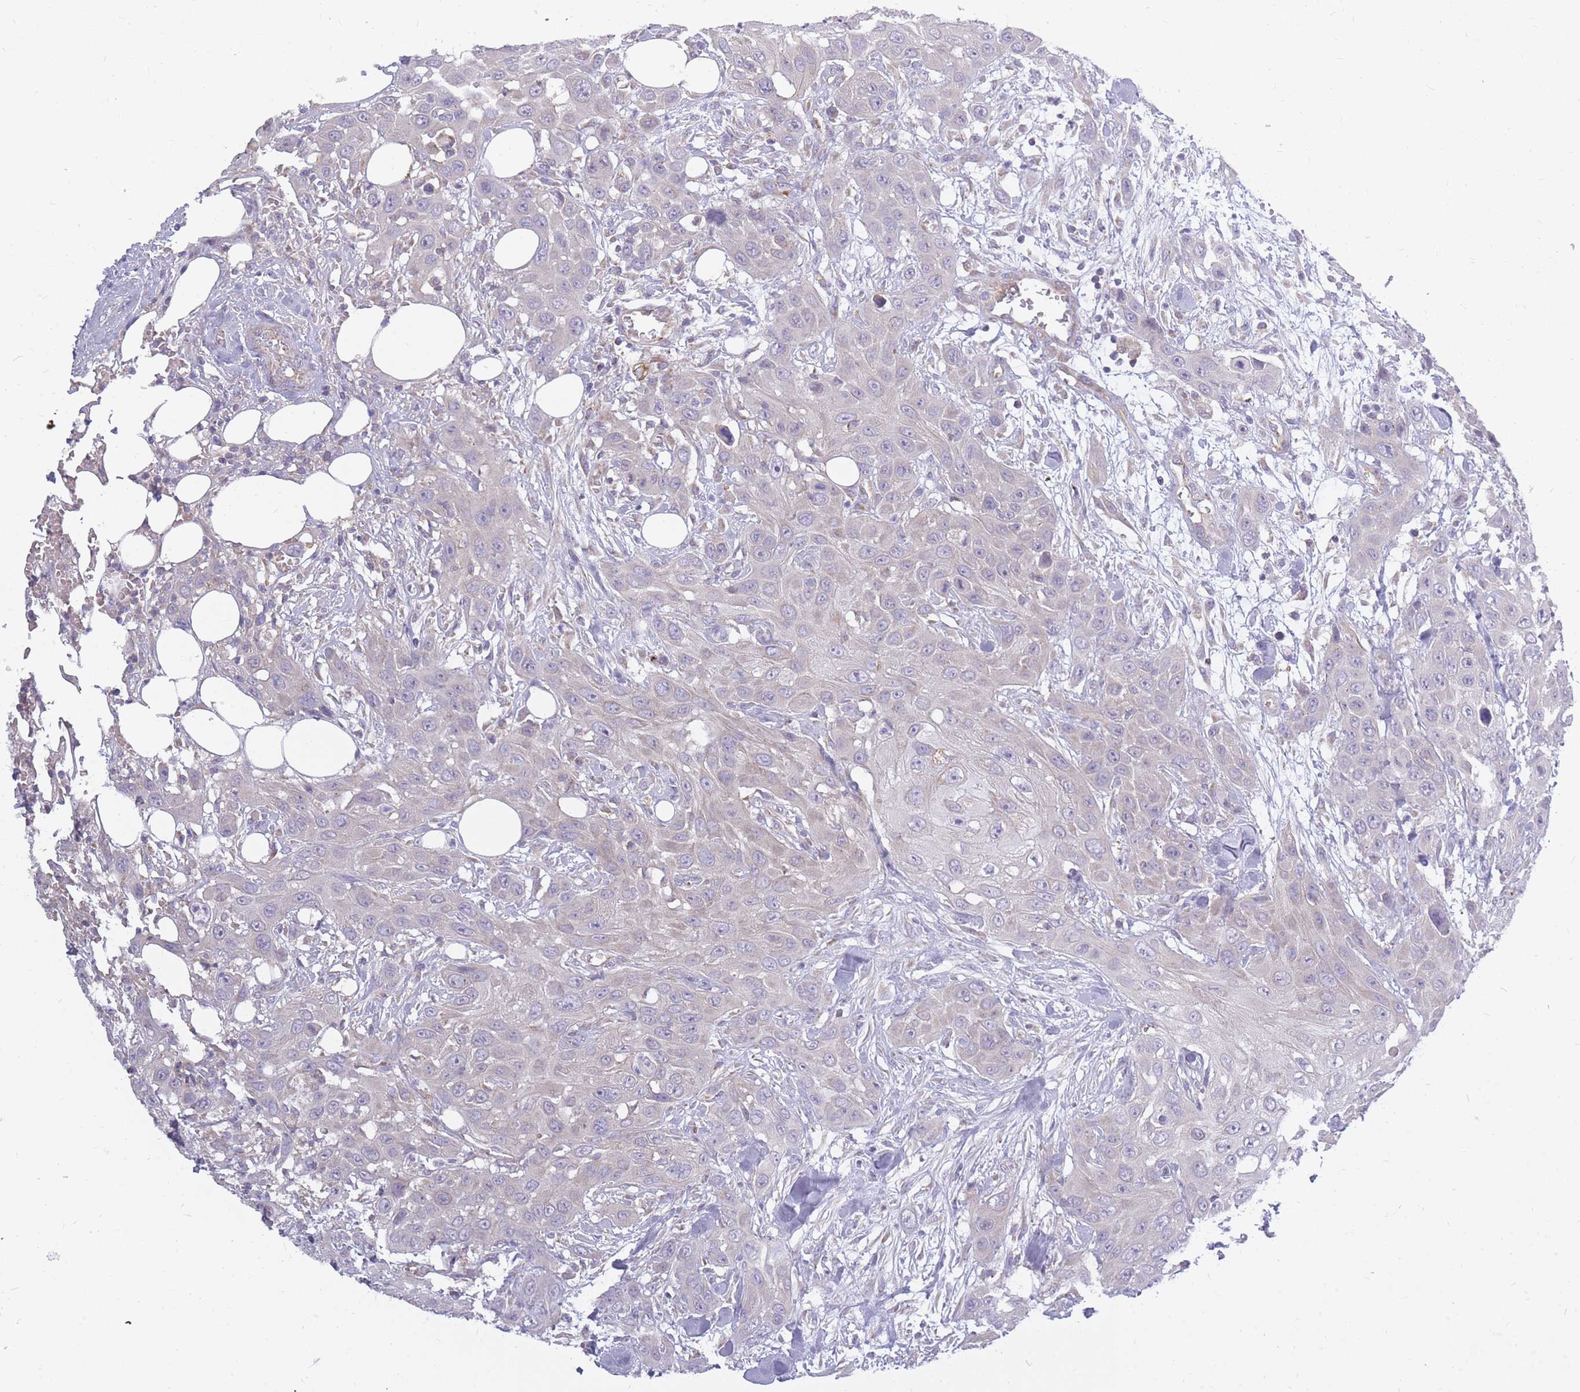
{"staining": {"intensity": "negative", "quantity": "none", "location": "none"}, "tissue": "head and neck cancer", "cell_type": "Tumor cells", "image_type": "cancer", "snomed": [{"axis": "morphology", "description": "Squamous cell carcinoma, NOS"}, {"axis": "topography", "description": "Head-Neck"}], "caption": "High power microscopy image of an immunohistochemistry micrograph of squamous cell carcinoma (head and neck), revealing no significant positivity in tumor cells. (IHC, brightfield microscopy, high magnification).", "gene": "ALKBH4", "patient": {"sex": "male", "age": 81}}